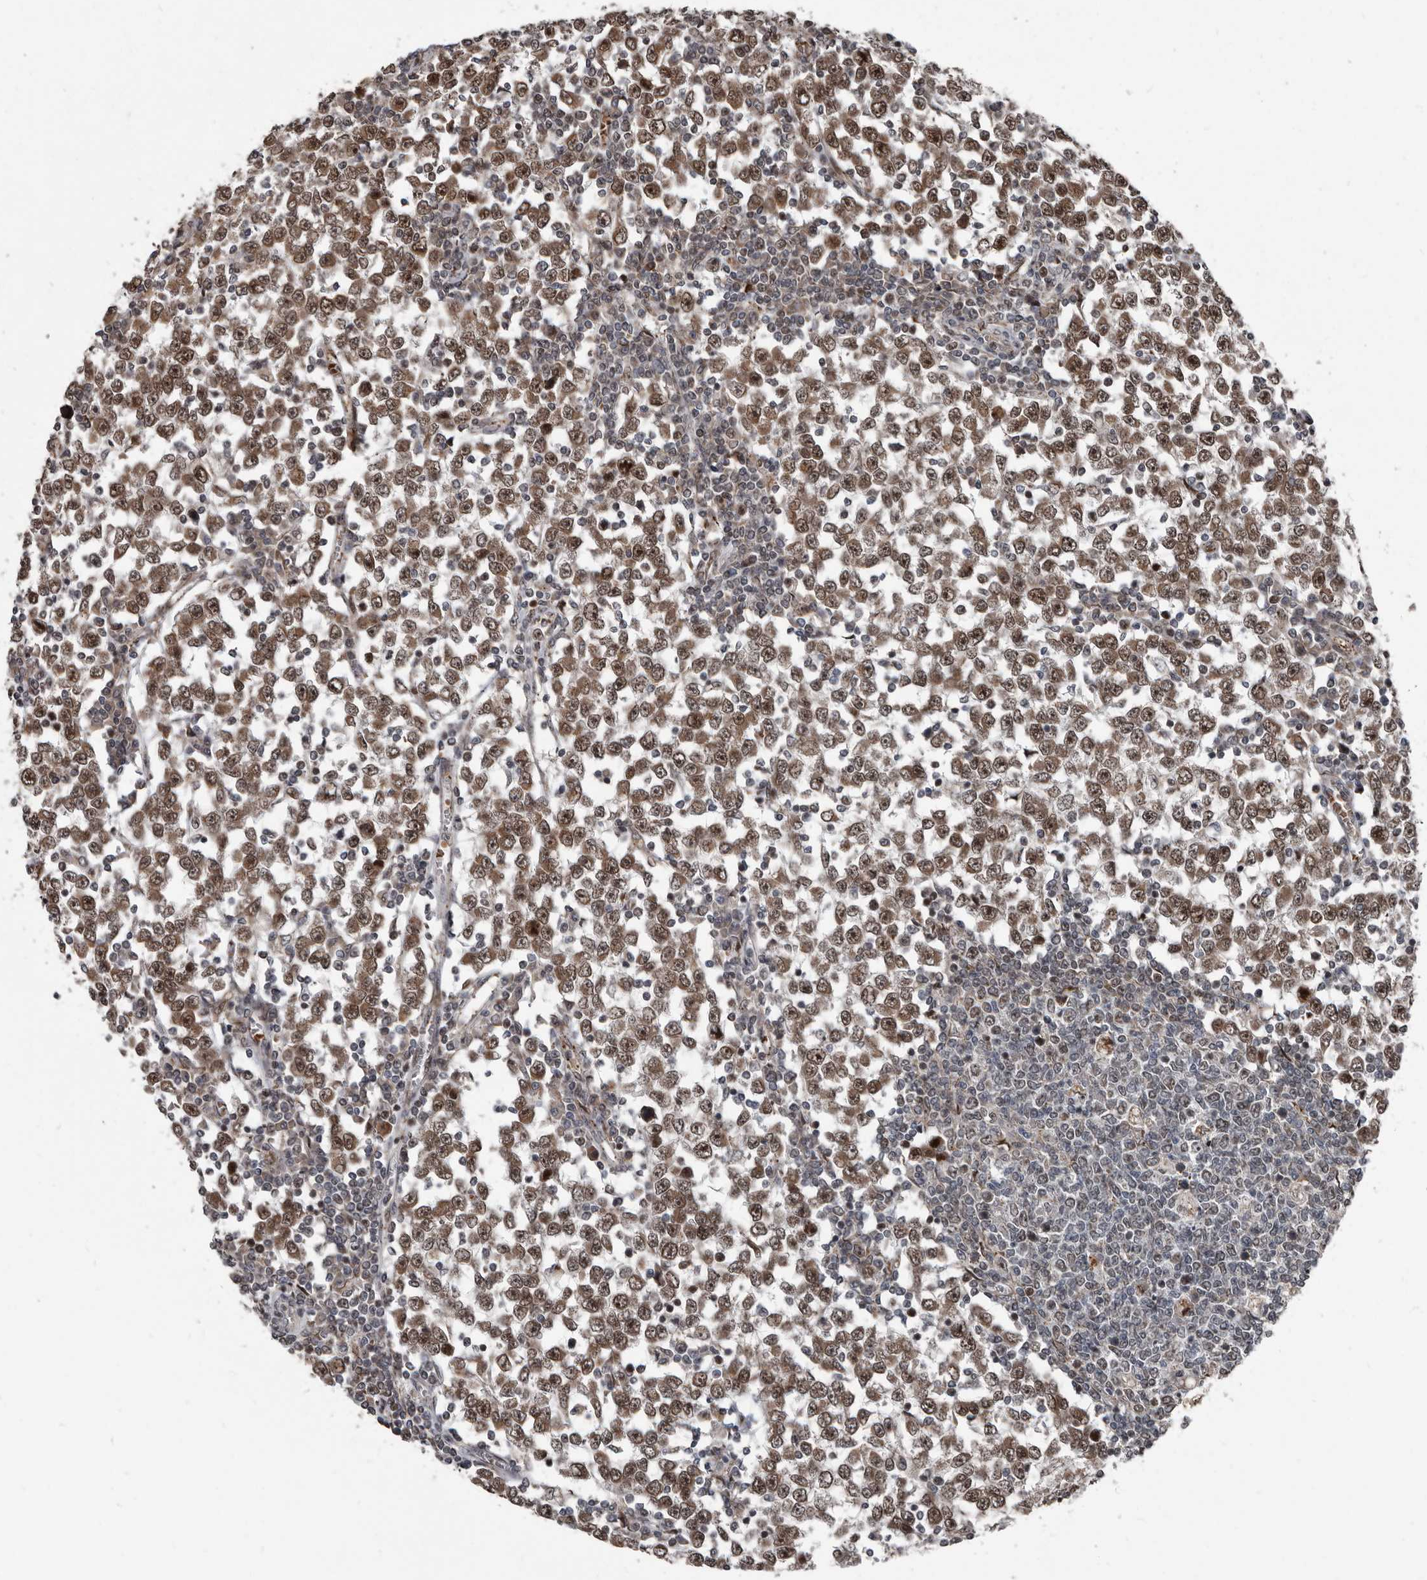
{"staining": {"intensity": "moderate", "quantity": ">75%", "location": "nuclear"}, "tissue": "testis cancer", "cell_type": "Tumor cells", "image_type": "cancer", "snomed": [{"axis": "morphology", "description": "Seminoma, NOS"}, {"axis": "topography", "description": "Testis"}], "caption": "Brown immunohistochemical staining in testis cancer reveals moderate nuclear positivity in about >75% of tumor cells. (Brightfield microscopy of DAB IHC at high magnification).", "gene": "CHD1L", "patient": {"sex": "male", "age": 65}}